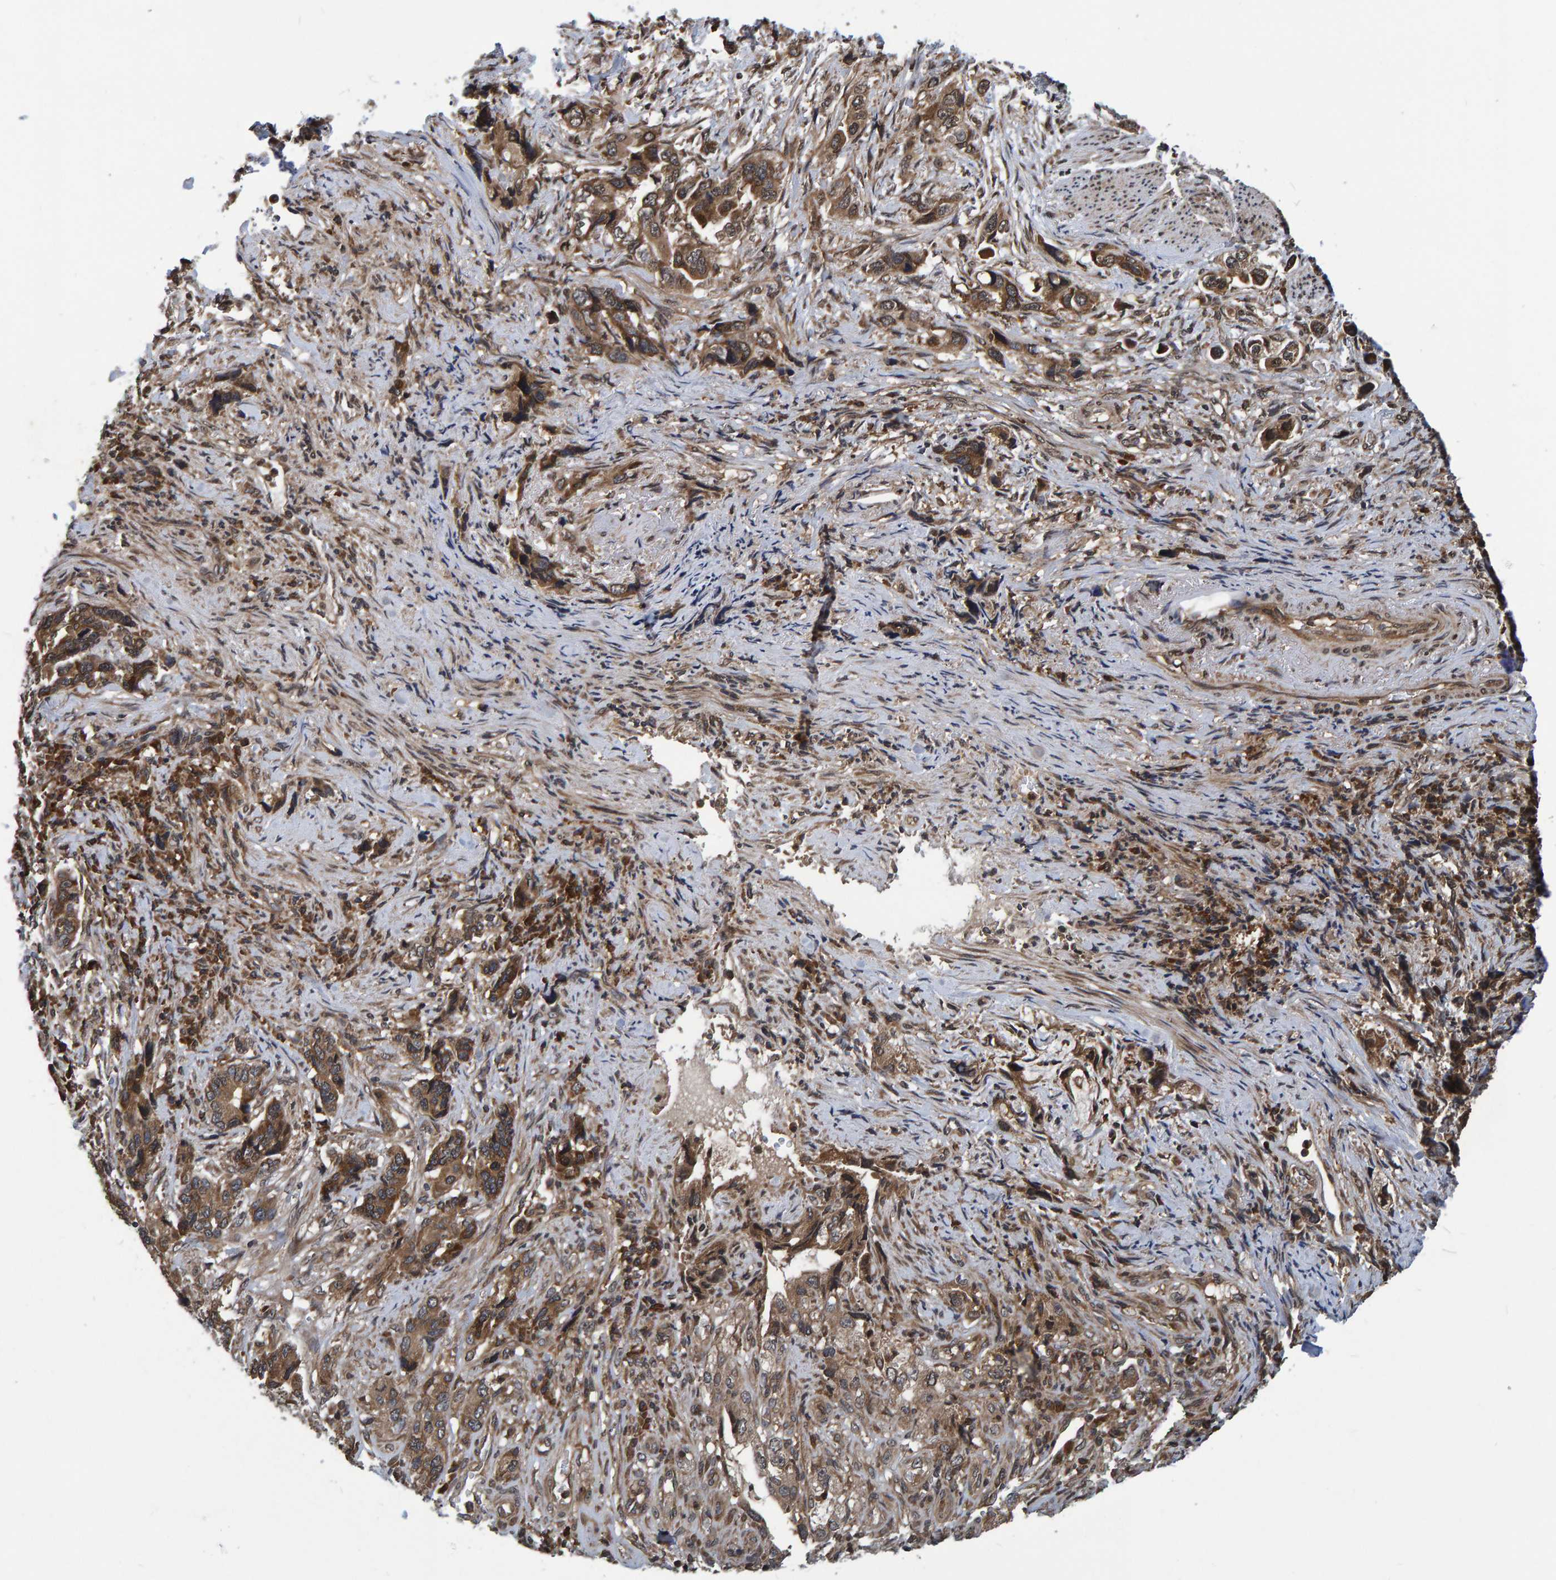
{"staining": {"intensity": "moderate", "quantity": ">75%", "location": "cytoplasmic/membranous"}, "tissue": "stomach cancer", "cell_type": "Tumor cells", "image_type": "cancer", "snomed": [{"axis": "morphology", "description": "Adenocarcinoma, NOS"}, {"axis": "topography", "description": "Stomach, lower"}], "caption": "Stomach adenocarcinoma was stained to show a protein in brown. There is medium levels of moderate cytoplasmic/membranous expression in about >75% of tumor cells.", "gene": "GAB2", "patient": {"sex": "female", "age": 93}}